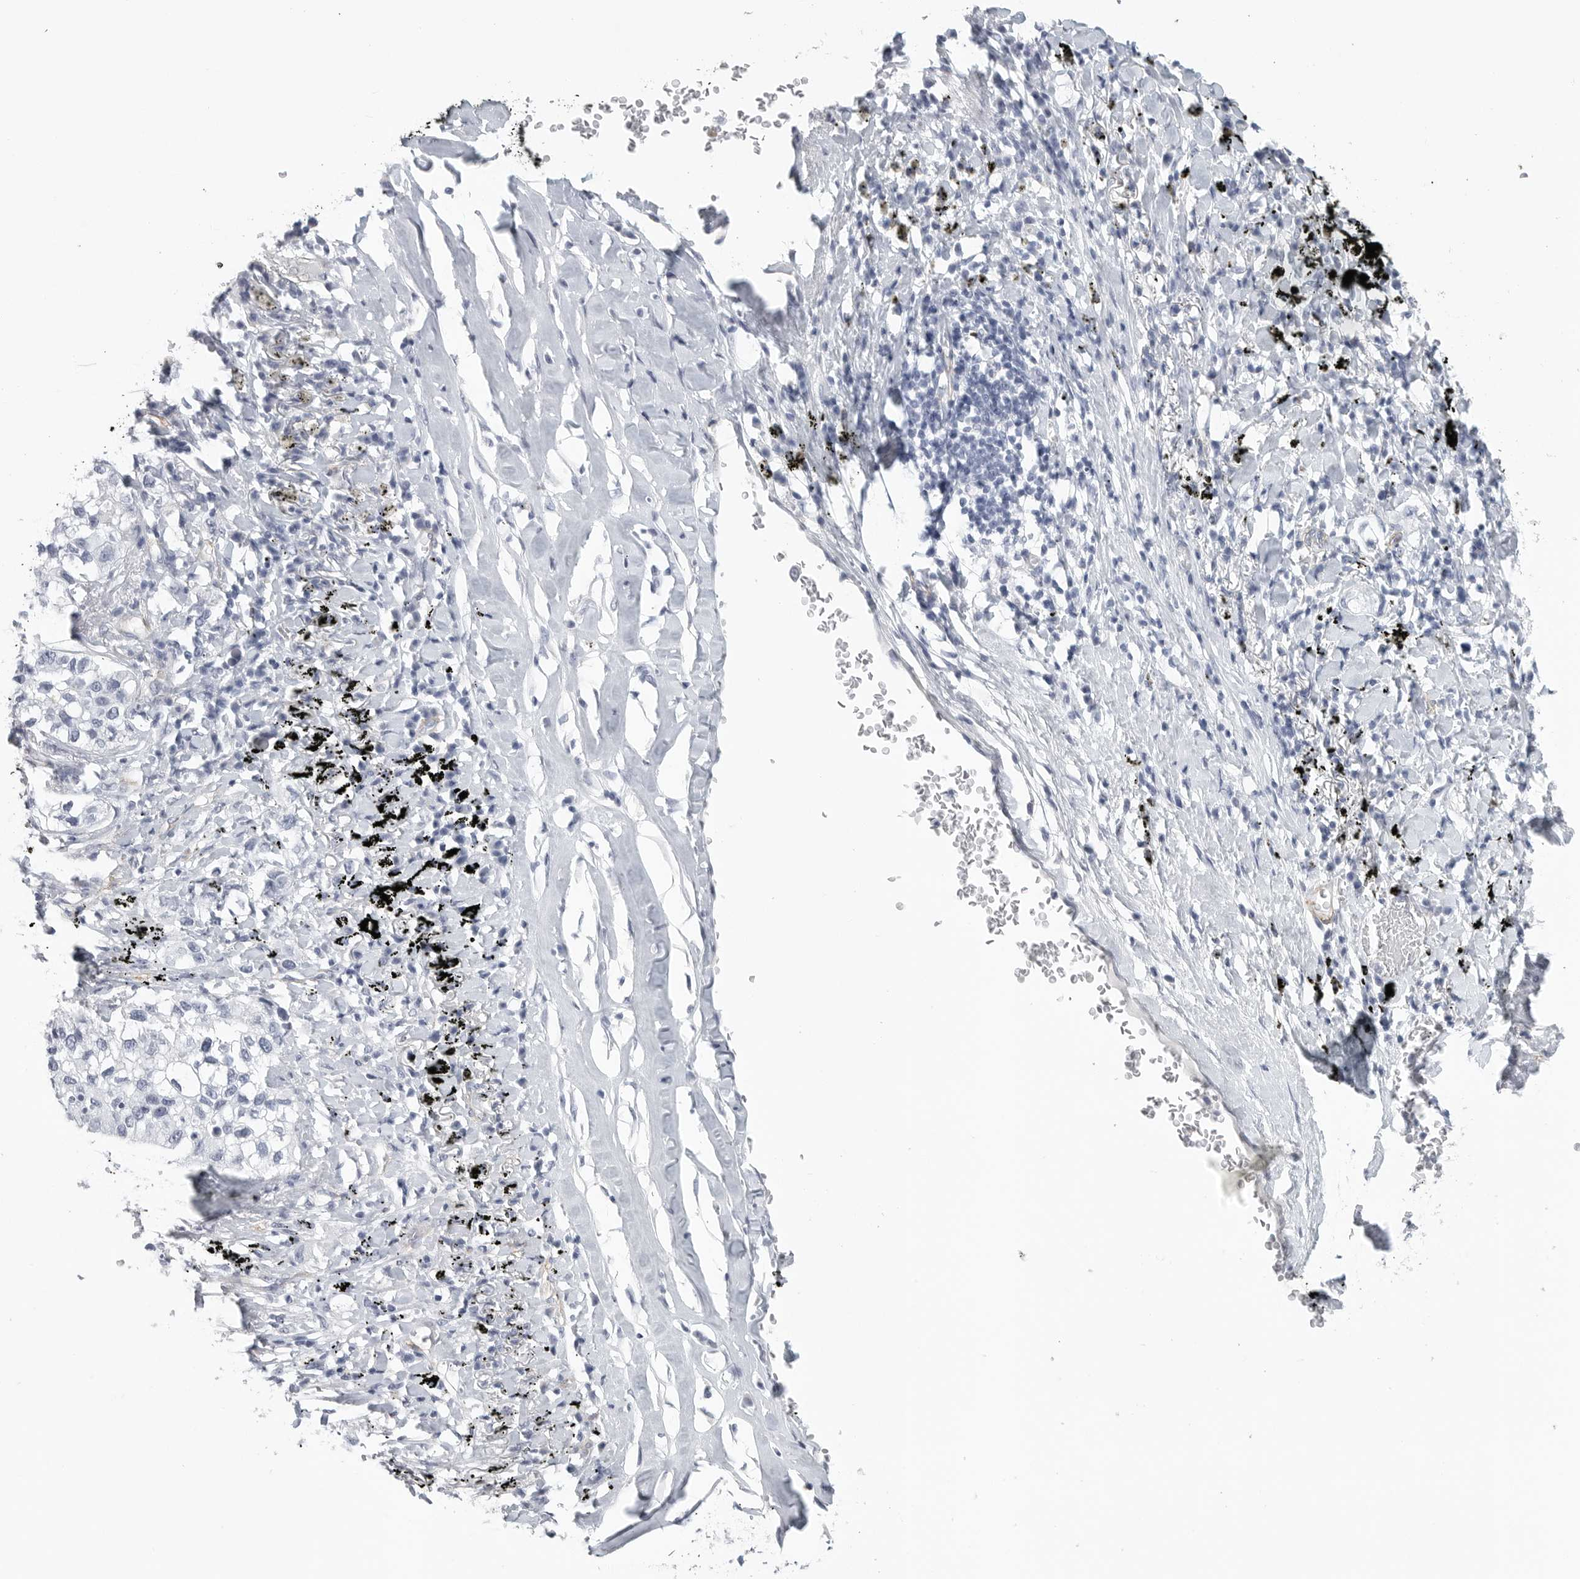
{"staining": {"intensity": "negative", "quantity": "none", "location": "none"}, "tissue": "lung cancer", "cell_type": "Tumor cells", "image_type": "cancer", "snomed": [{"axis": "morphology", "description": "Adenocarcinoma, NOS"}, {"axis": "topography", "description": "Lung"}], "caption": "A histopathology image of human lung cancer is negative for staining in tumor cells. (Stains: DAB IHC with hematoxylin counter stain, Microscopy: brightfield microscopy at high magnification).", "gene": "TNR", "patient": {"sex": "male", "age": 63}}